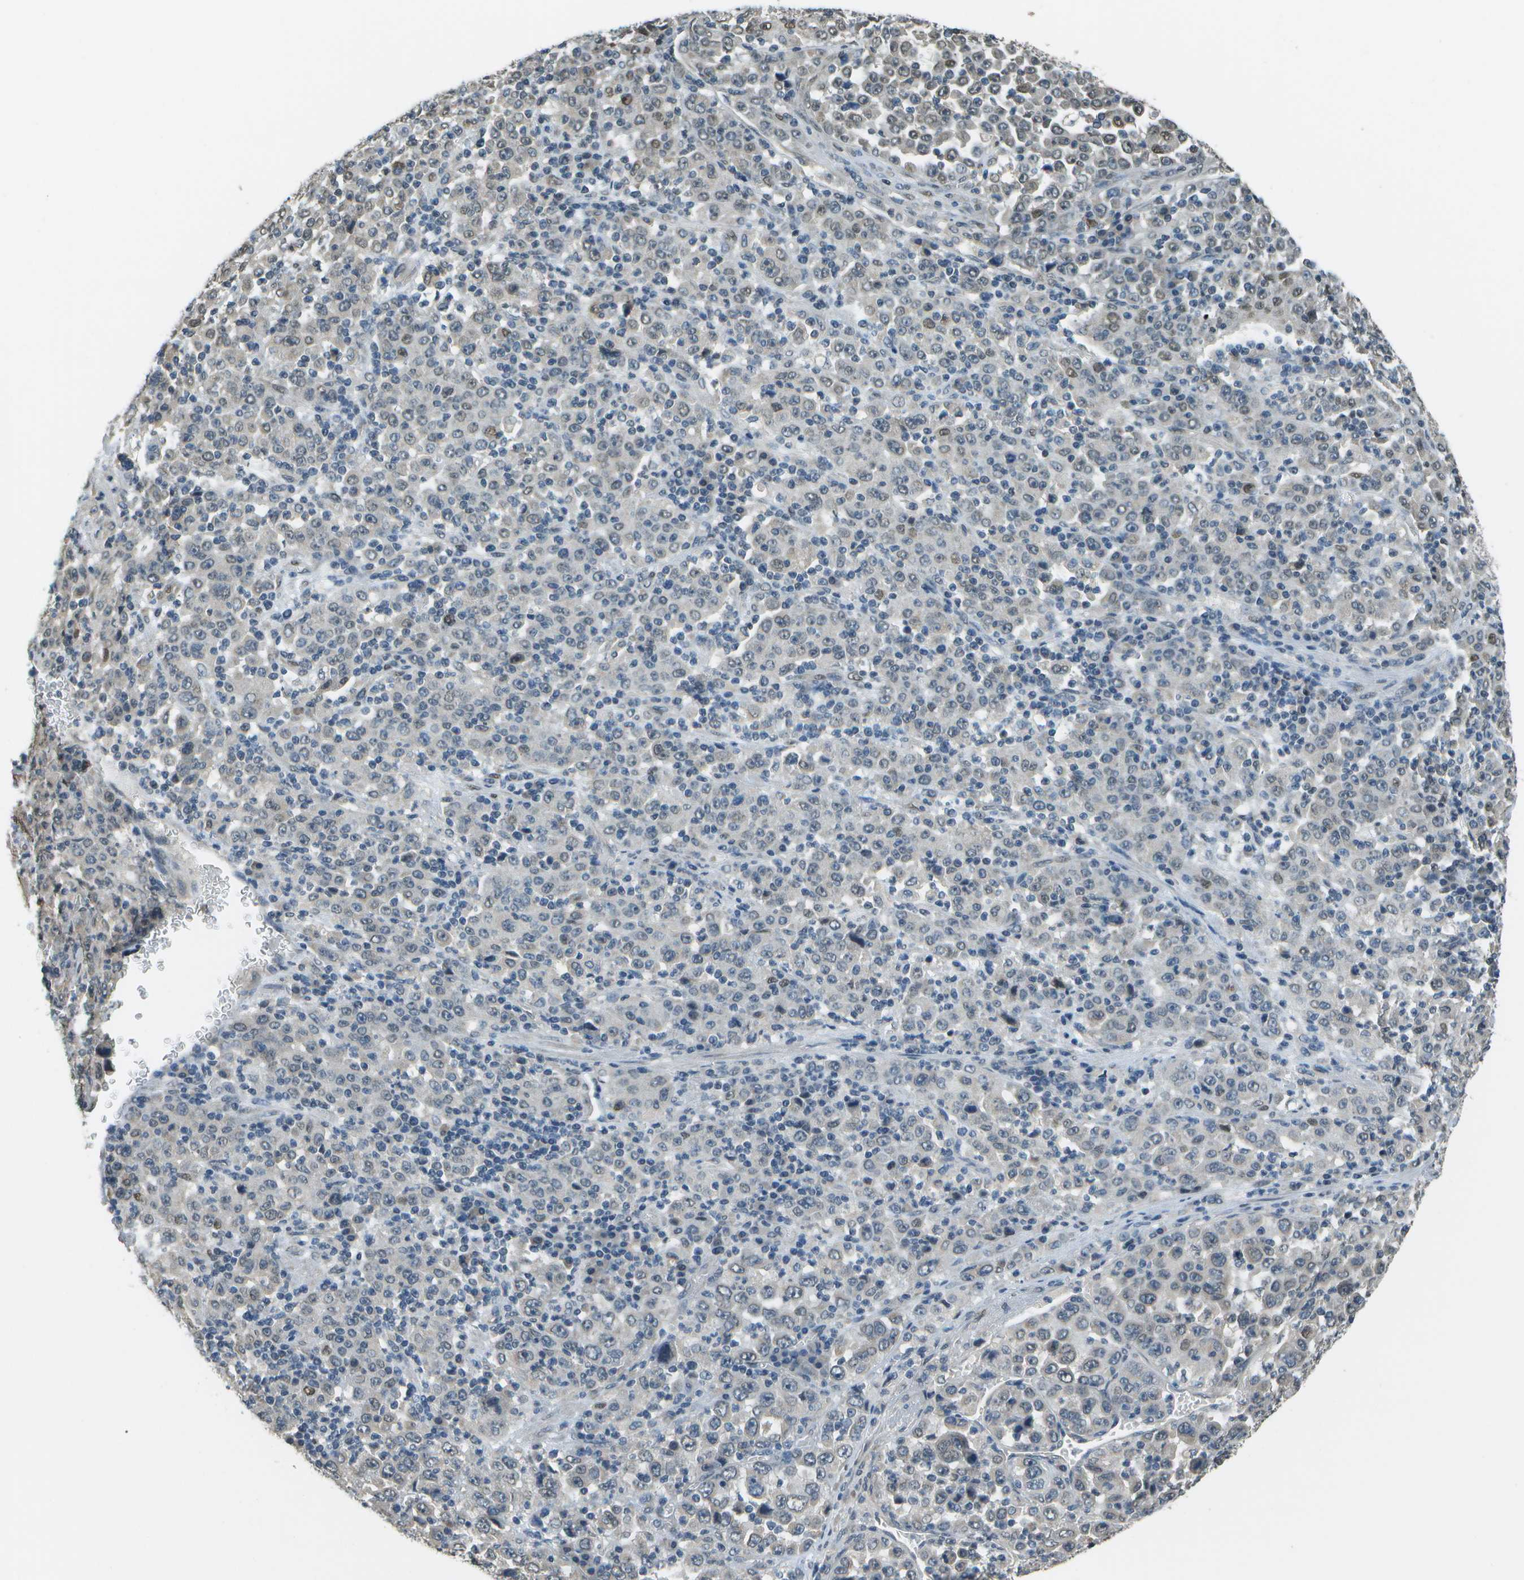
{"staining": {"intensity": "weak", "quantity": "25%-75%", "location": "nuclear"}, "tissue": "stomach cancer", "cell_type": "Tumor cells", "image_type": "cancer", "snomed": [{"axis": "morphology", "description": "Normal tissue, NOS"}, {"axis": "morphology", "description": "Adenocarcinoma, NOS"}, {"axis": "topography", "description": "Stomach, upper"}, {"axis": "topography", "description": "Stomach"}], "caption": "Brown immunohistochemical staining in human stomach cancer shows weak nuclear positivity in approximately 25%-75% of tumor cells. The protein is shown in brown color, while the nuclei are stained blue.", "gene": "ABL2", "patient": {"sex": "male", "age": 59}}